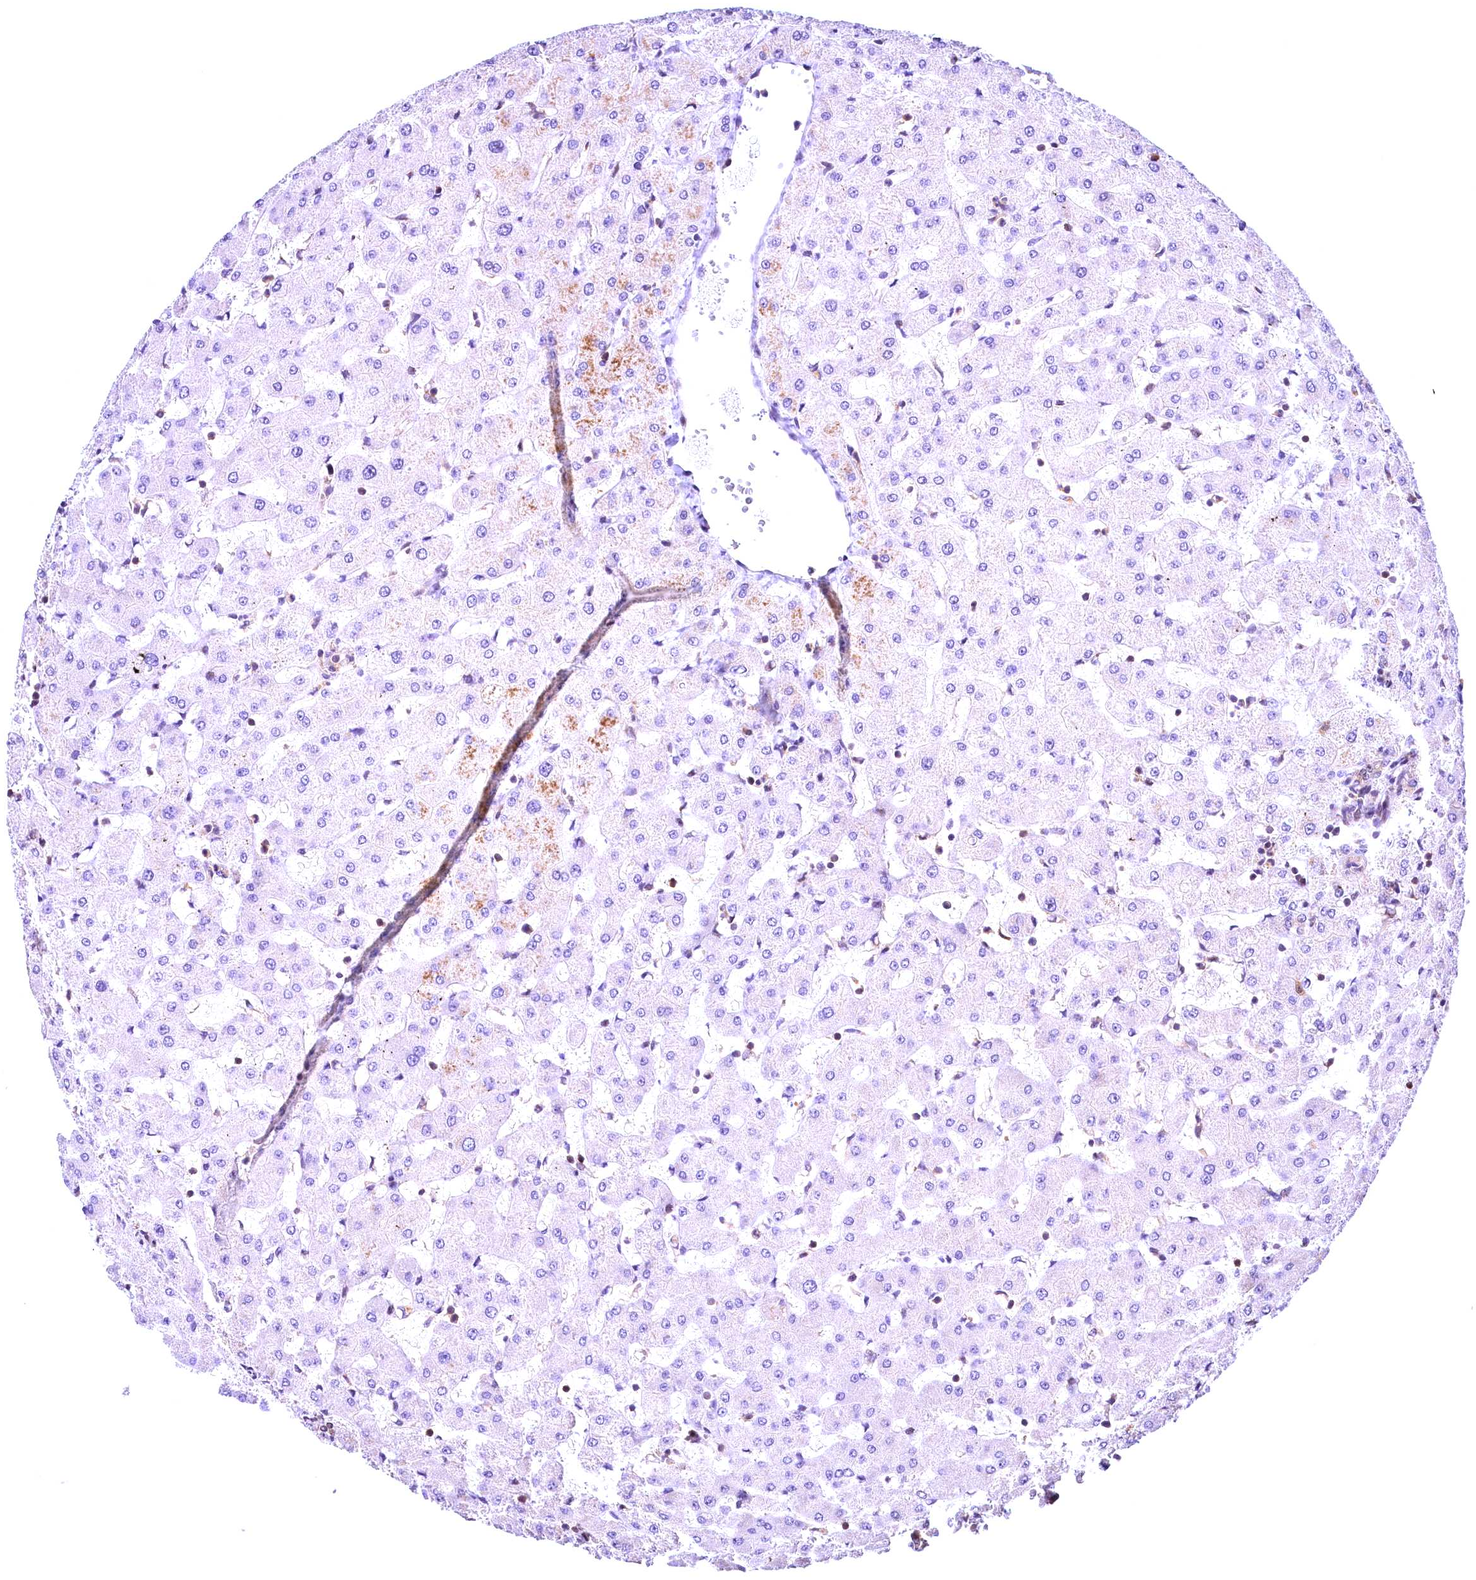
{"staining": {"intensity": "weak", "quantity": "25%-75%", "location": "cytoplasmic/membranous"}, "tissue": "liver", "cell_type": "Cholangiocytes", "image_type": "normal", "snomed": [{"axis": "morphology", "description": "Normal tissue, NOS"}, {"axis": "topography", "description": "Liver"}], "caption": "About 25%-75% of cholangiocytes in normal liver demonstrate weak cytoplasmic/membranous protein positivity as visualized by brown immunohistochemical staining.", "gene": "CHORDC1", "patient": {"sex": "female", "age": 63}}